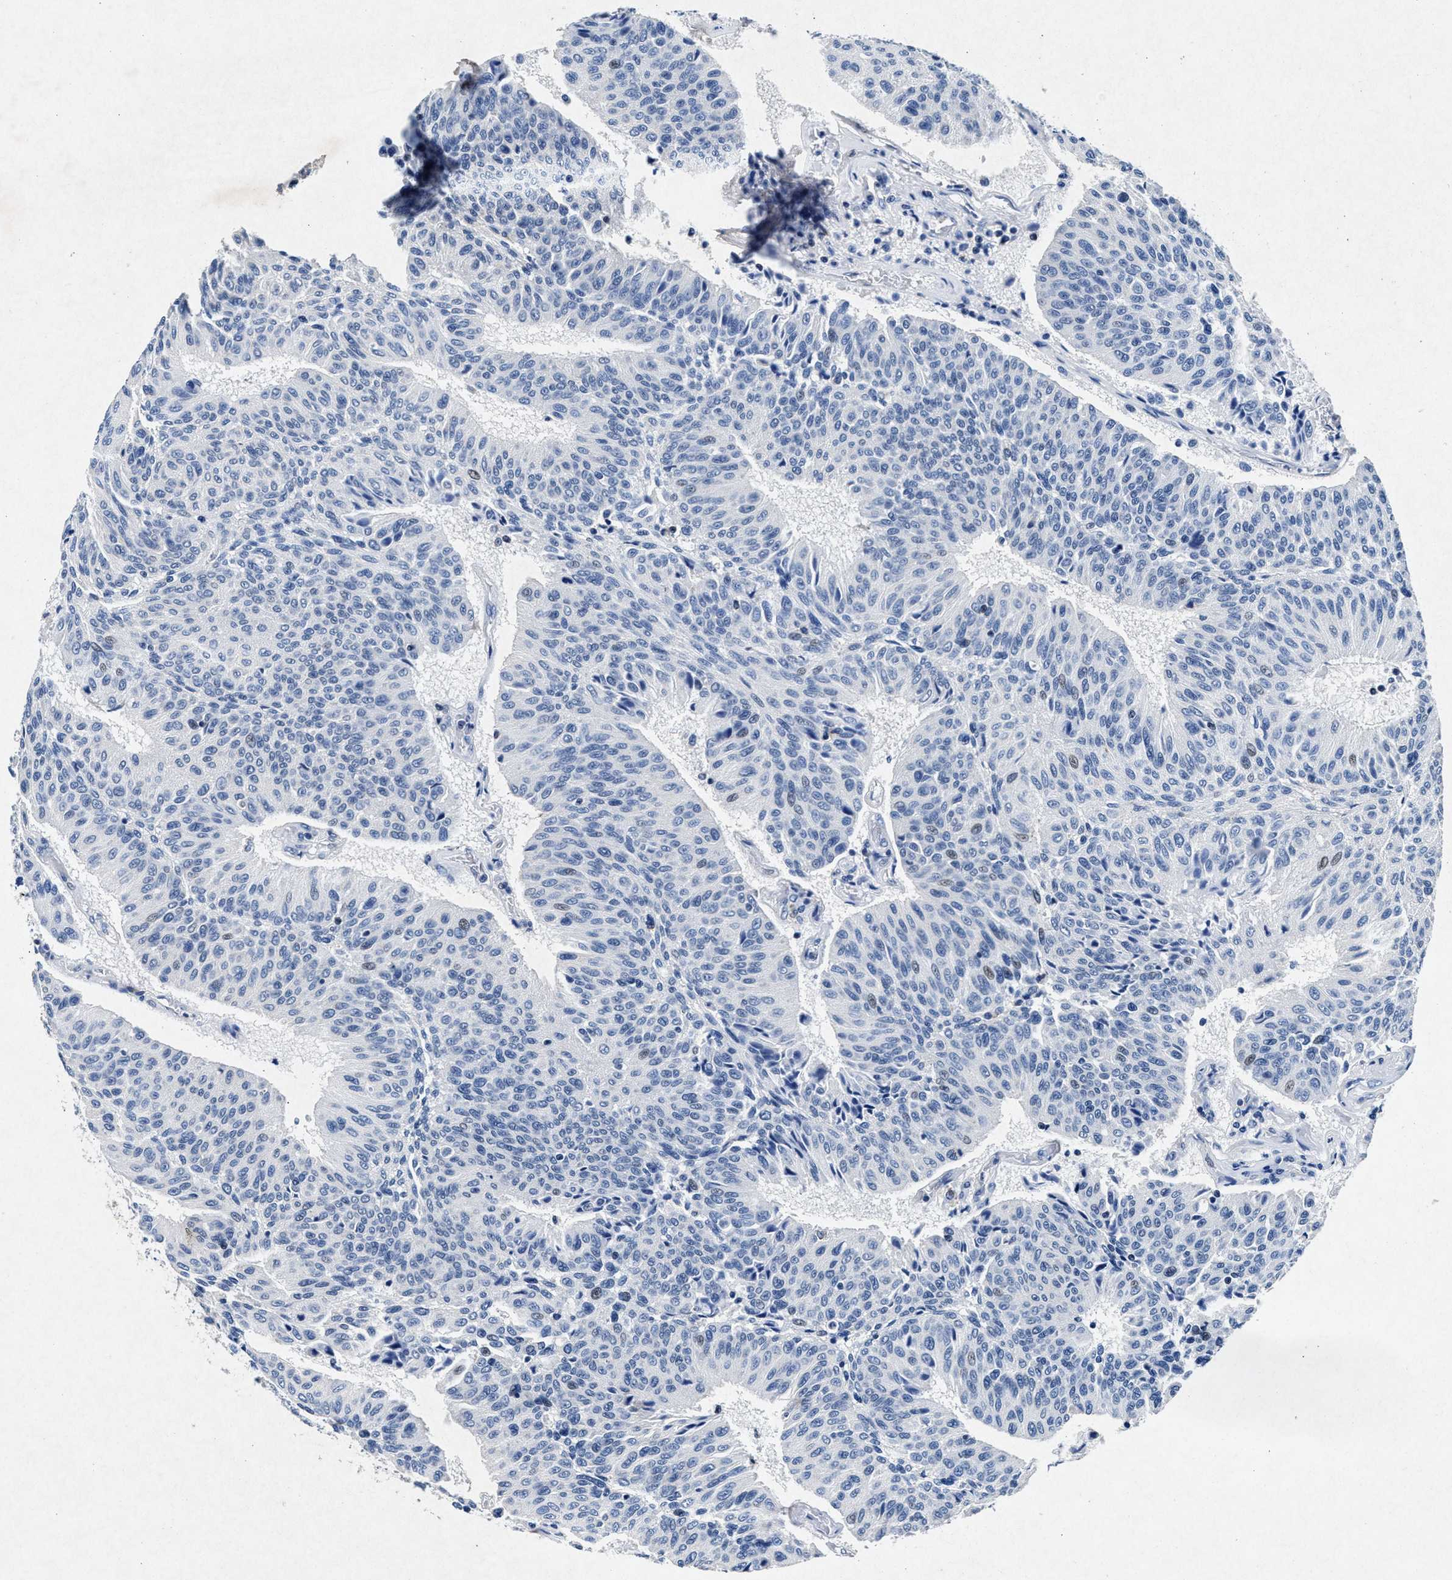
{"staining": {"intensity": "weak", "quantity": "<25%", "location": "nuclear"}, "tissue": "urothelial cancer", "cell_type": "Tumor cells", "image_type": "cancer", "snomed": [{"axis": "morphology", "description": "Urothelial carcinoma, High grade"}, {"axis": "topography", "description": "Urinary bladder"}], "caption": "Urothelial cancer was stained to show a protein in brown. There is no significant staining in tumor cells.", "gene": "MAP6", "patient": {"sex": "male", "age": 66}}